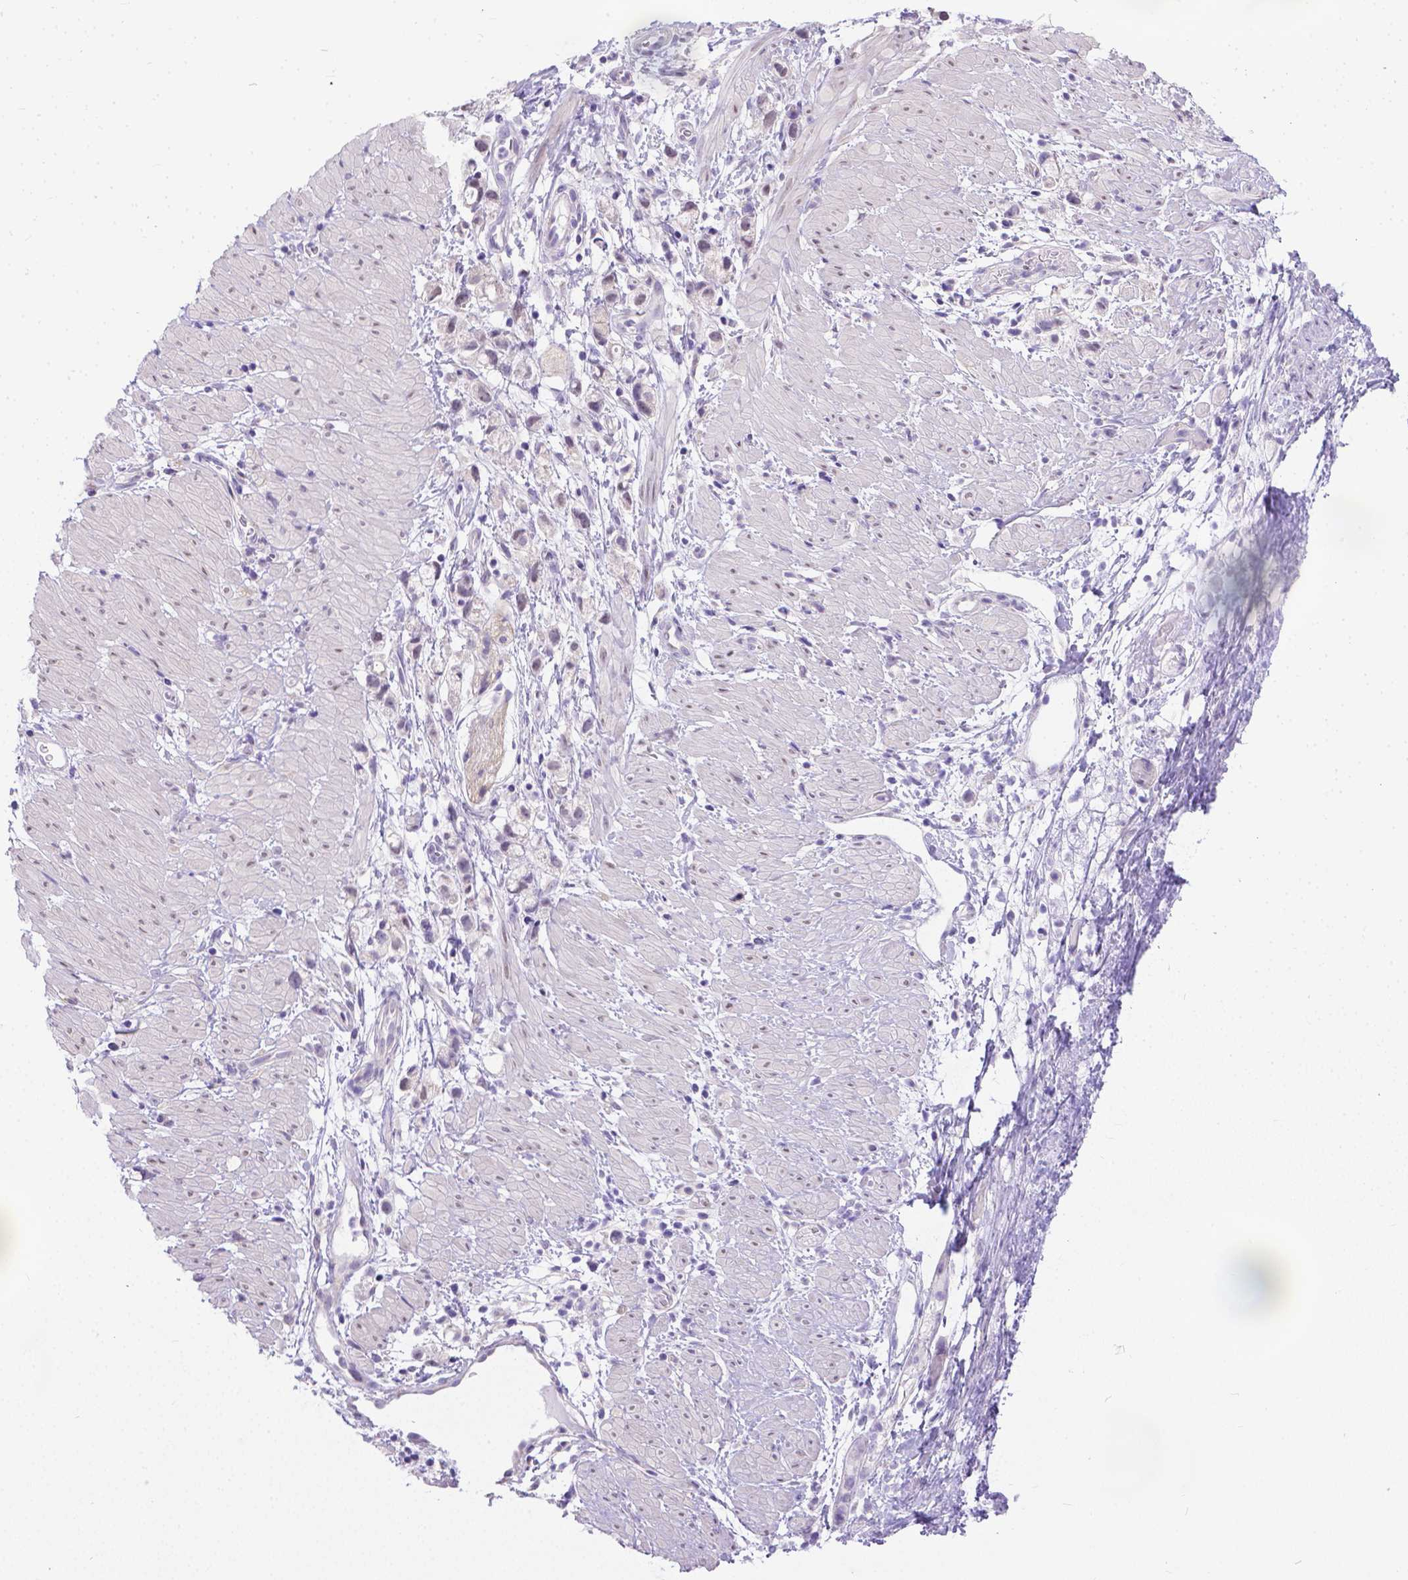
{"staining": {"intensity": "negative", "quantity": "none", "location": "none"}, "tissue": "stomach cancer", "cell_type": "Tumor cells", "image_type": "cancer", "snomed": [{"axis": "morphology", "description": "Adenocarcinoma, NOS"}, {"axis": "topography", "description": "Stomach"}], "caption": "Stomach cancer (adenocarcinoma) was stained to show a protein in brown. There is no significant staining in tumor cells.", "gene": "TTLL6", "patient": {"sex": "female", "age": 59}}